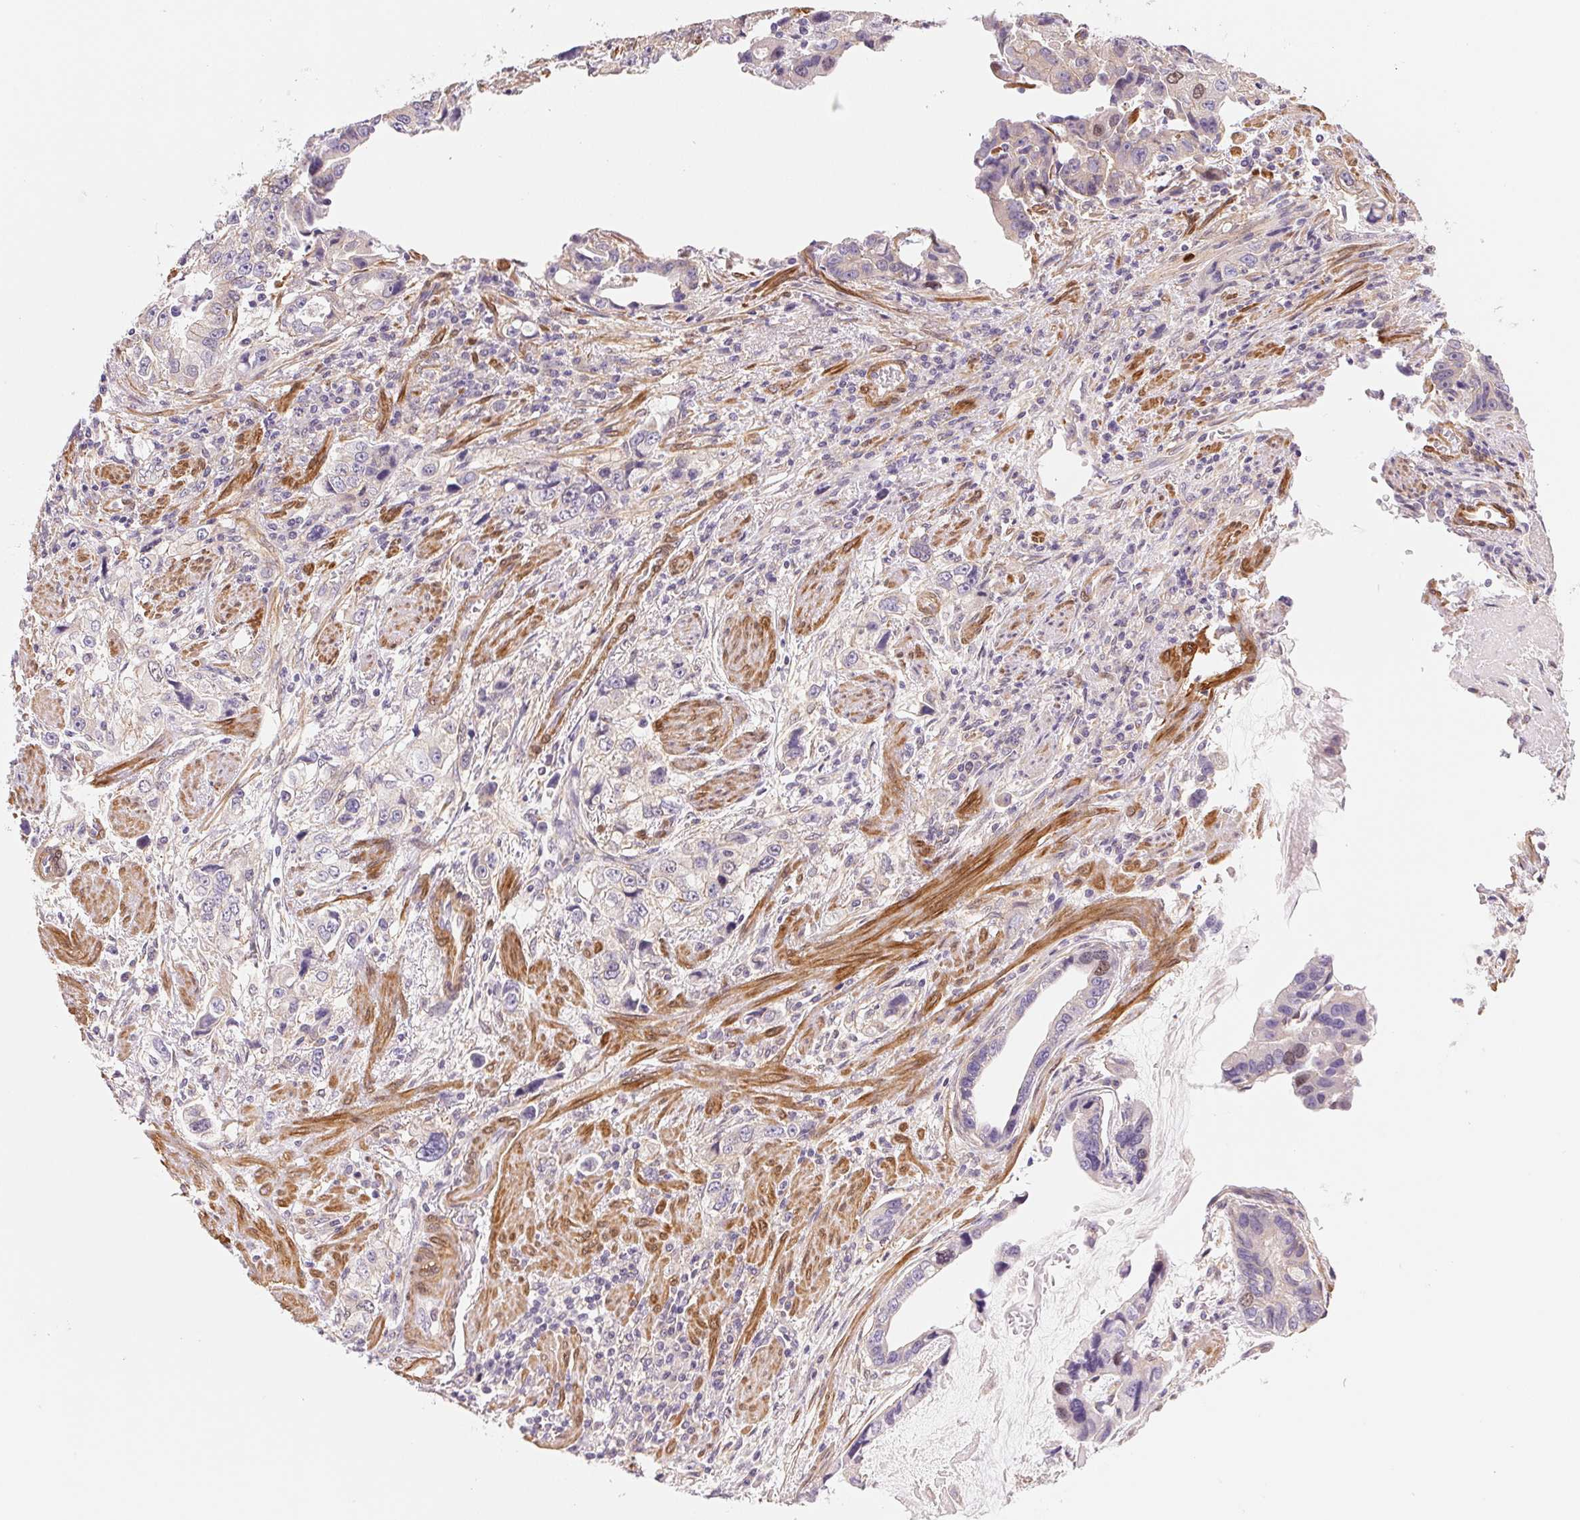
{"staining": {"intensity": "negative", "quantity": "none", "location": "none"}, "tissue": "stomach cancer", "cell_type": "Tumor cells", "image_type": "cancer", "snomed": [{"axis": "morphology", "description": "Adenocarcinoma, NOS"}, {"axis": "topography", "description": "Stomach, lower"}], "caption": "A micrograph of stomach cancer (adenocarcinoma) stained for a protein demonstrates no brown staining in tumor cells.", "gene": "SMTN", "patient": {"sex": "female", "age": 93}}